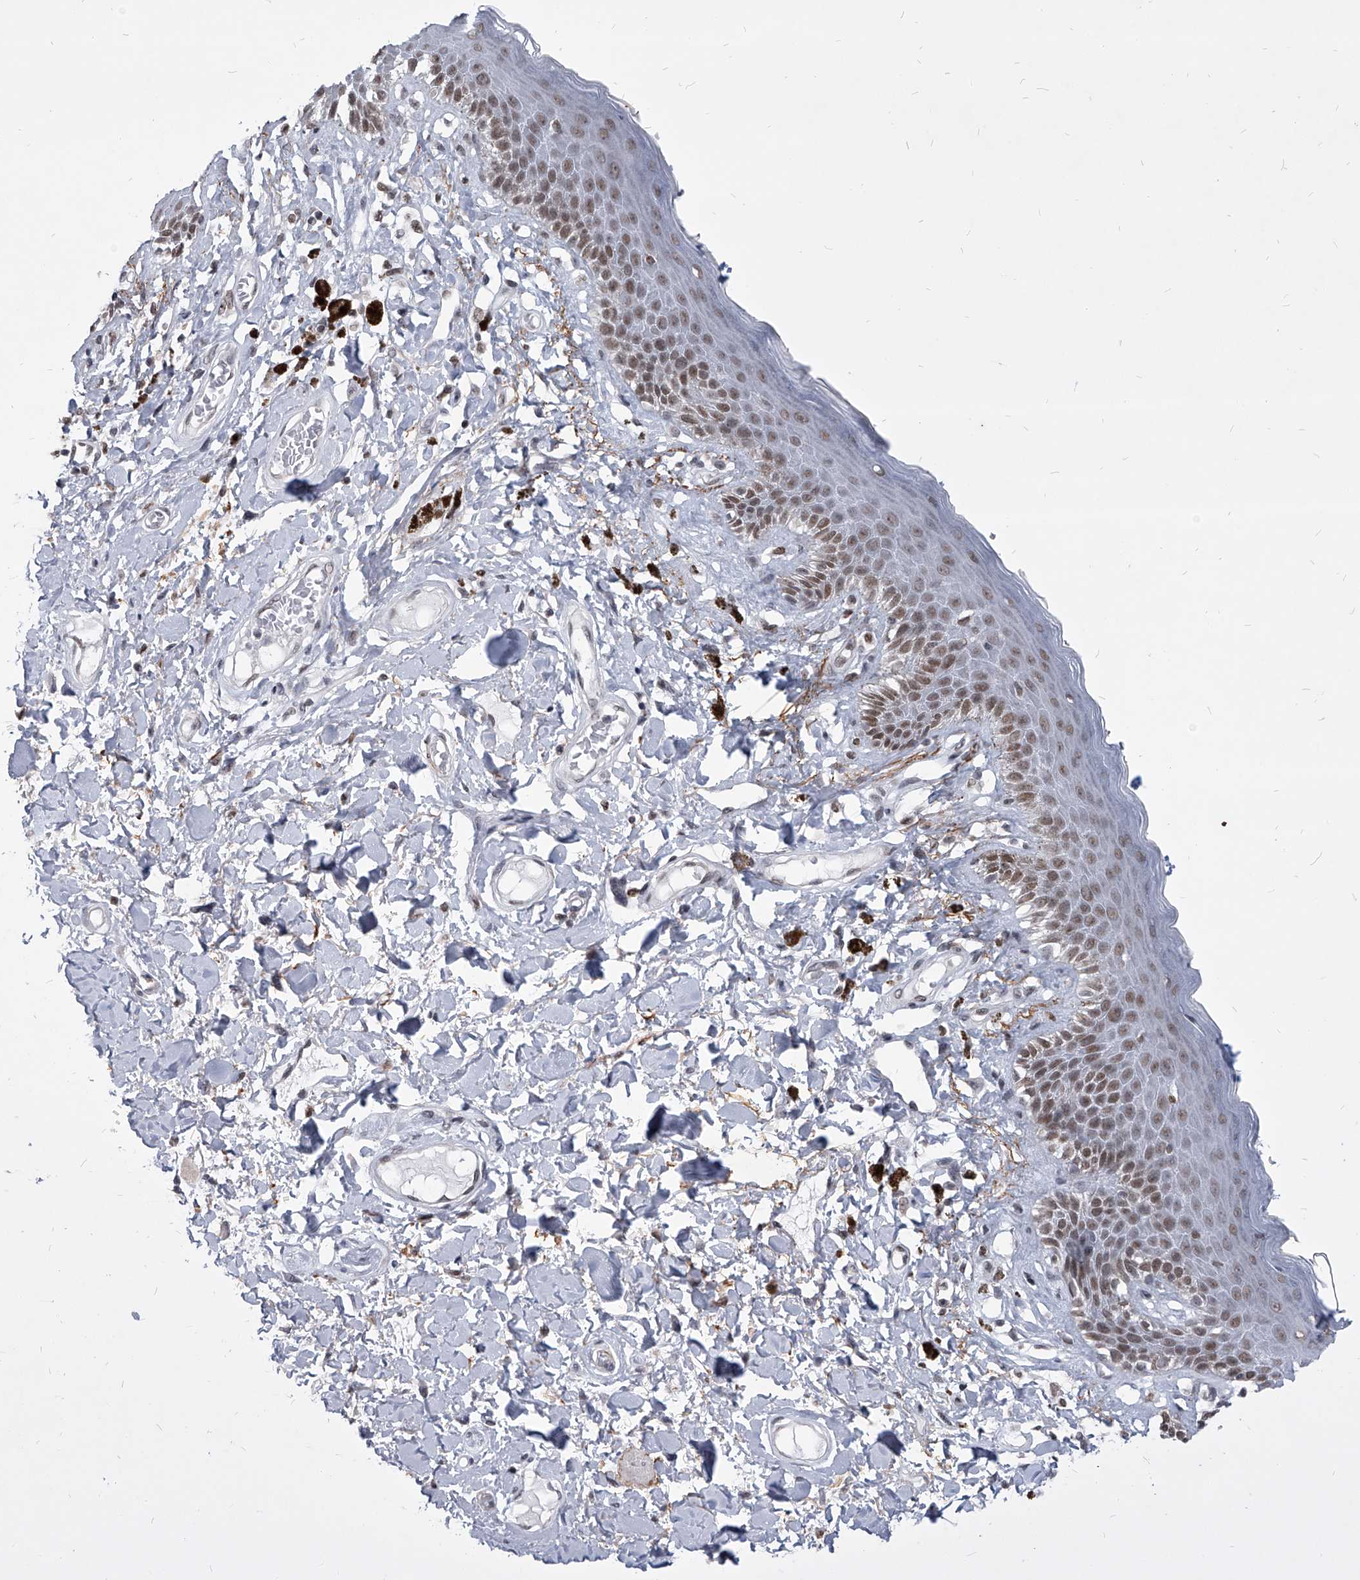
{"staining": {"intensity": "moderate", "quantity": ">75%", "location": "nuclear"}, "tissue": "skin", "cell_type": "Epidermal cells", "image_type": "normal", "snomed": [{"axis": "morphology", "description": "Normal tissue, NOS"}, {"axis": "topography", "description": "Anal"}], "caption": "The photomicrograph demonstrates staining of unremarkable skin, revealing moderate nuclear protein positivity (brown color) within epidermal cells.", "gene": "PPIL4", "patient": {"sex": "female", "age": 78}}